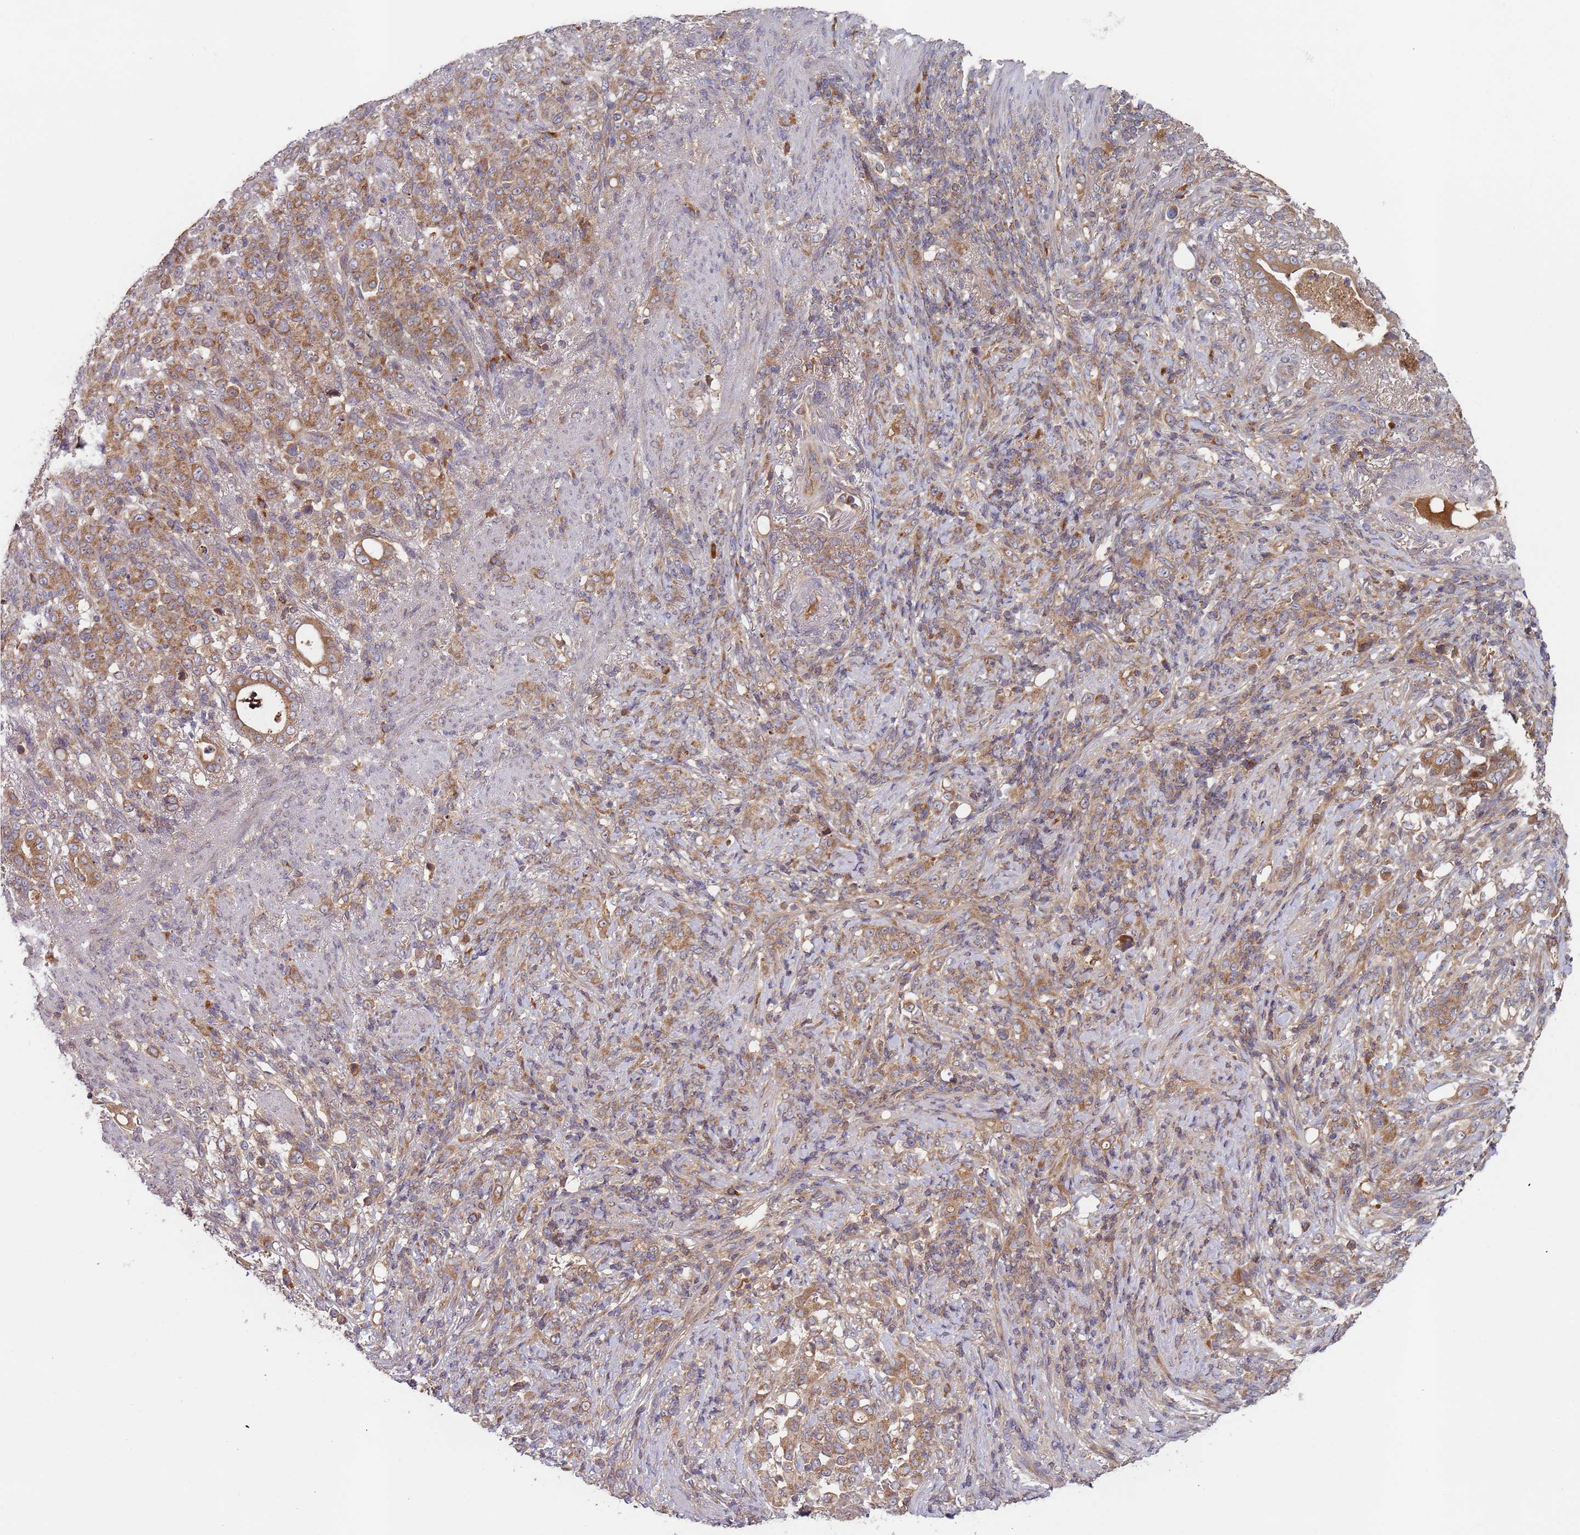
{"staining": {"intensity": "moderate", "quantity": ">75%", "location": "cytoplasmic/membranous"}, "tissue": "stomach cancer", "cell_type": "Tumor cells", "image_type": "cancer", "snomed": [{"axis": "morphology", "description": "Normal tissue, NOS"}, {"axis": "morphology", "description": "Adenocarcinoma, NOS"}, {"axis": "topography", "description": "Stomach"}], "caption": "Adenocarcinoma (stomach) stained with DAB (3,3'-diaminobenzidine) IHC exhibits medium levels of moderate cytoplasmic/membranous expression in about >75% of tumor cells. (DAB (3,3'-diaminobenzidine) IHC, brown staining for protein, blue staining for nuclei).", "gene": "OR5A2", "patient": {"sex": "female", "age": 79}}